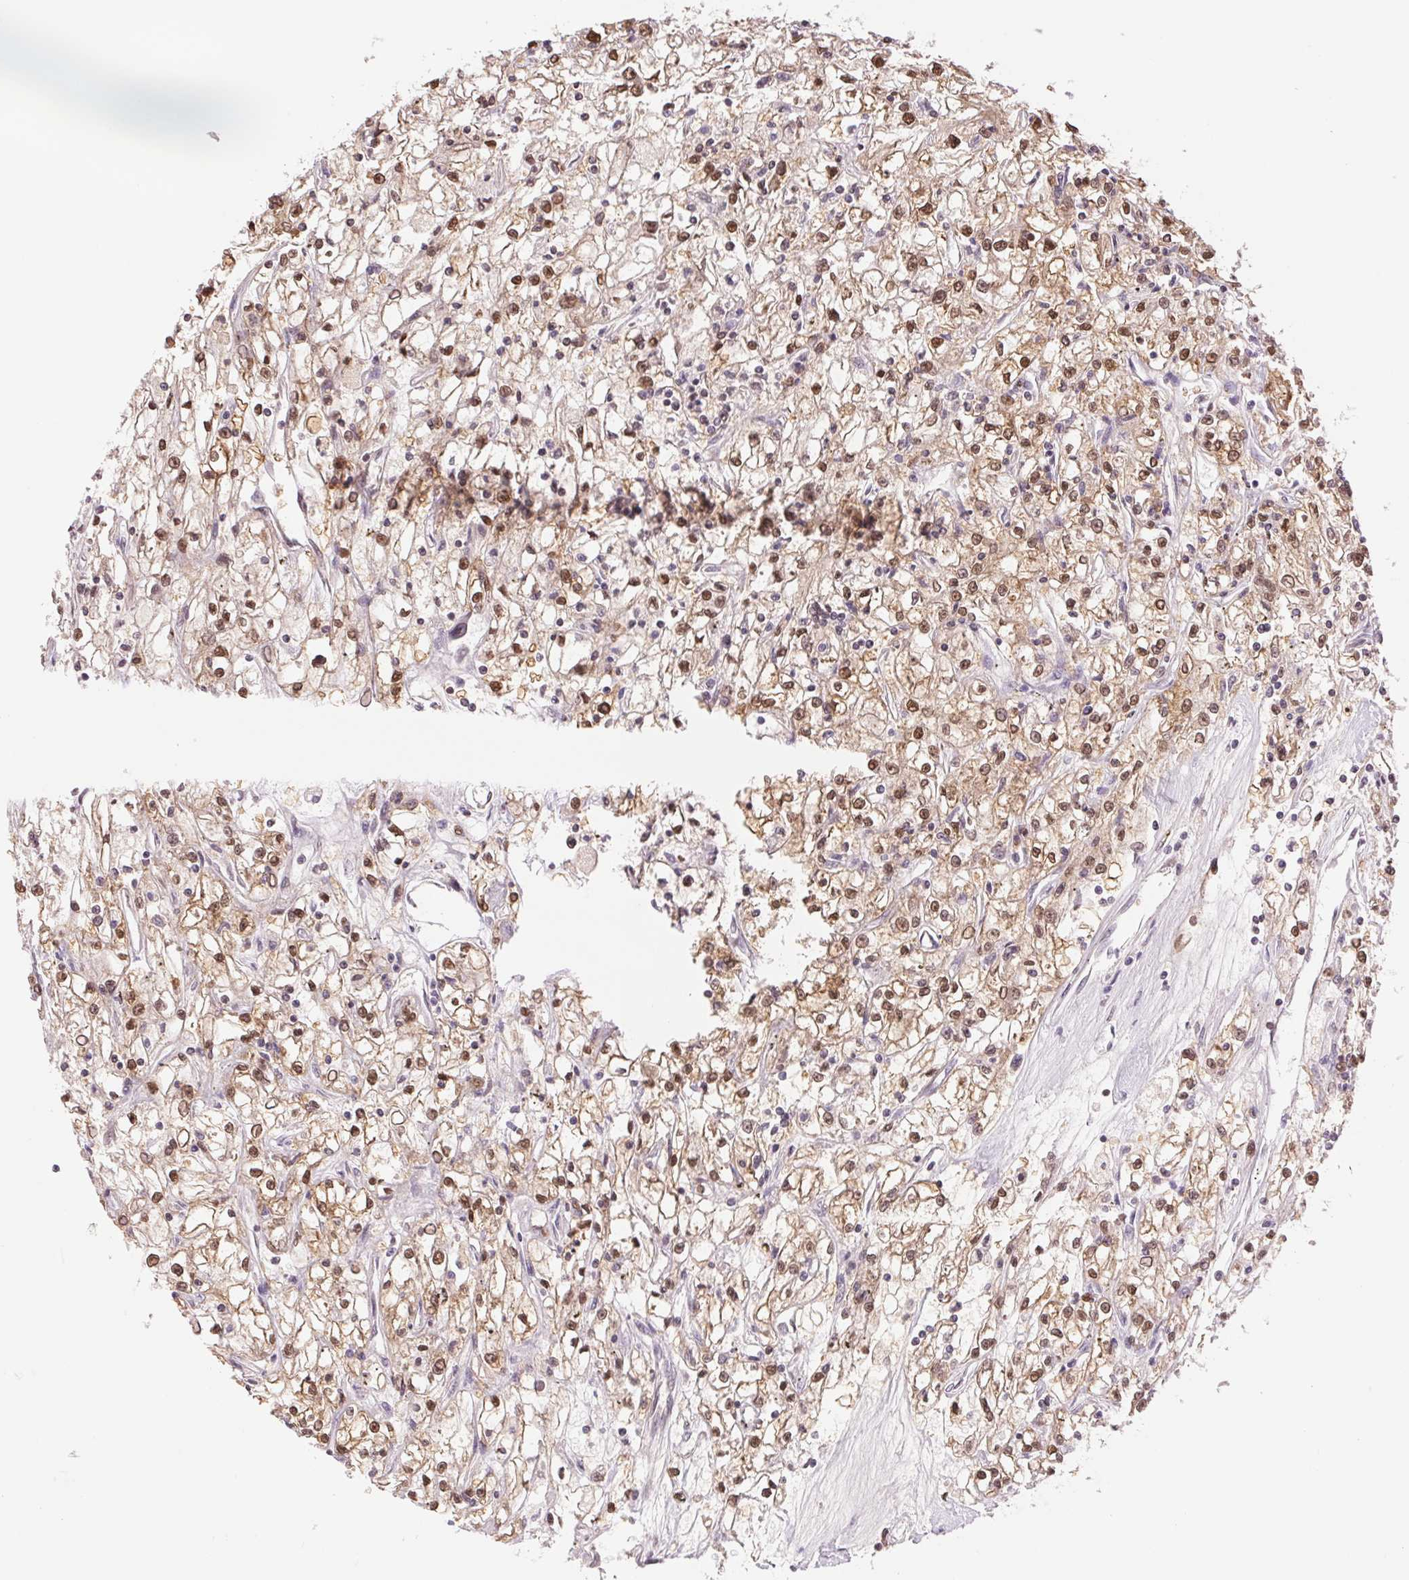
{"staining": {"intensity": "moderate", "quantity": ">75%", "location": "cytoplasmic/membranous,nuclear"}, "tissue": "renal cancer", "cell_type": "Tumor cells", "image_type": "cancer", "snomed": [{"axis": "morphology", "description": "Adenocarcinoma, NOS"}, {"axis": "topography", "description": "Kidney"}], "caption": "Human renal cancer stained for a protein (brown) displays moderate cytoplasmic/membranous and nuclear positive staining in approximately >75% of tumor cells.", "gene": "CDC123", "patient": {"sex": "female", "age": 59}}